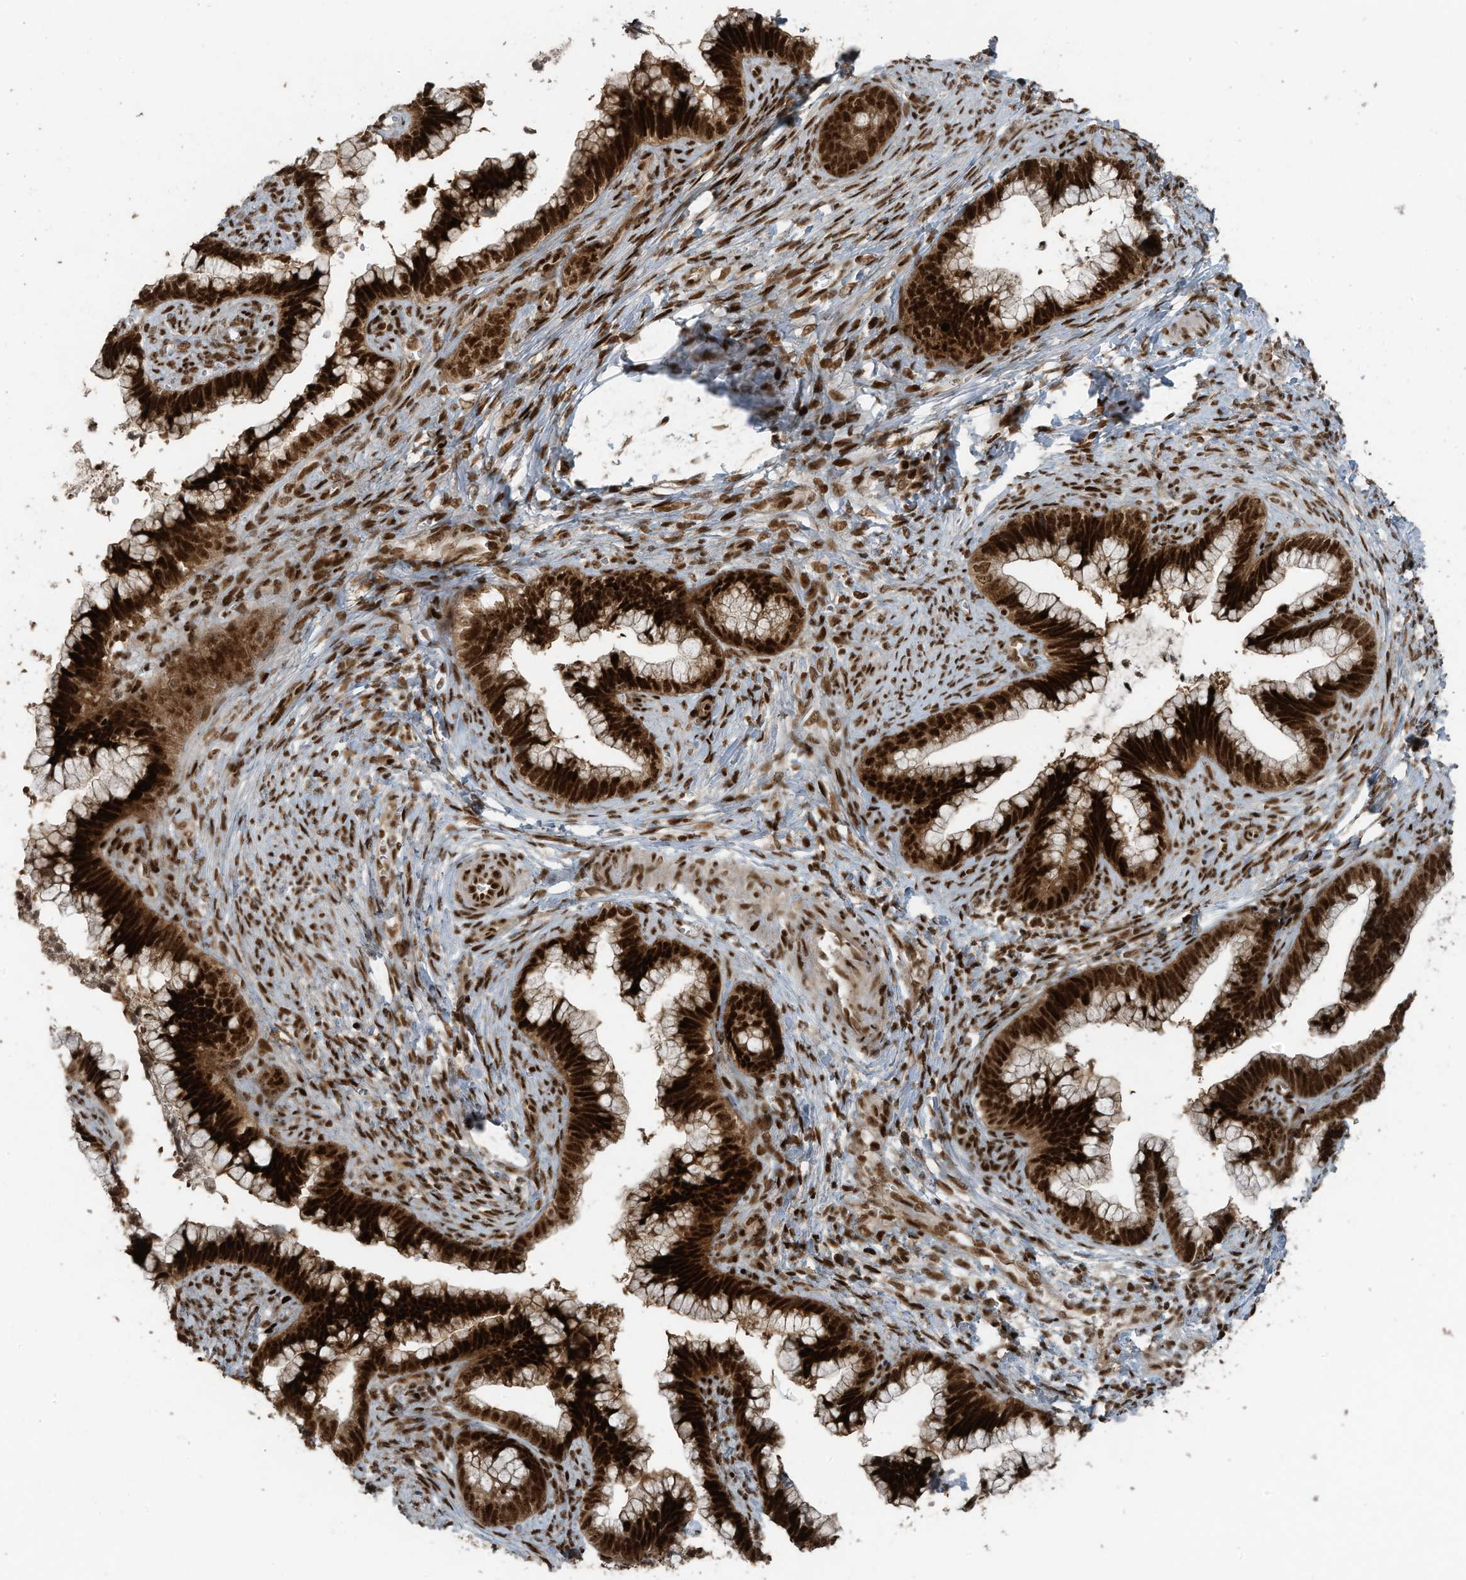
{"staining": {"intensity": "strong", "quantity": ">75%", "location": "nuclear"}, "tissue": "cervical cancer", "cell_type": "Tumor cells", "image_type": "cancer", "snomed": [{"axis": "morphology", "description": "Adenocarcinoma, NOS"}, {"axis": "topography", "description": "Cervix"}], "caption": "Immunohistochemistry histopathology image of neoplastic tissue: human cervical adenocarcinoma stained using IHC exhibits high levels of strong protein expression localized specifically in the nuclear of tumor cells, appearing as a nuclear brown color.", "gene": "PCNP", "patient": {"sex": "female", "age": 44}}